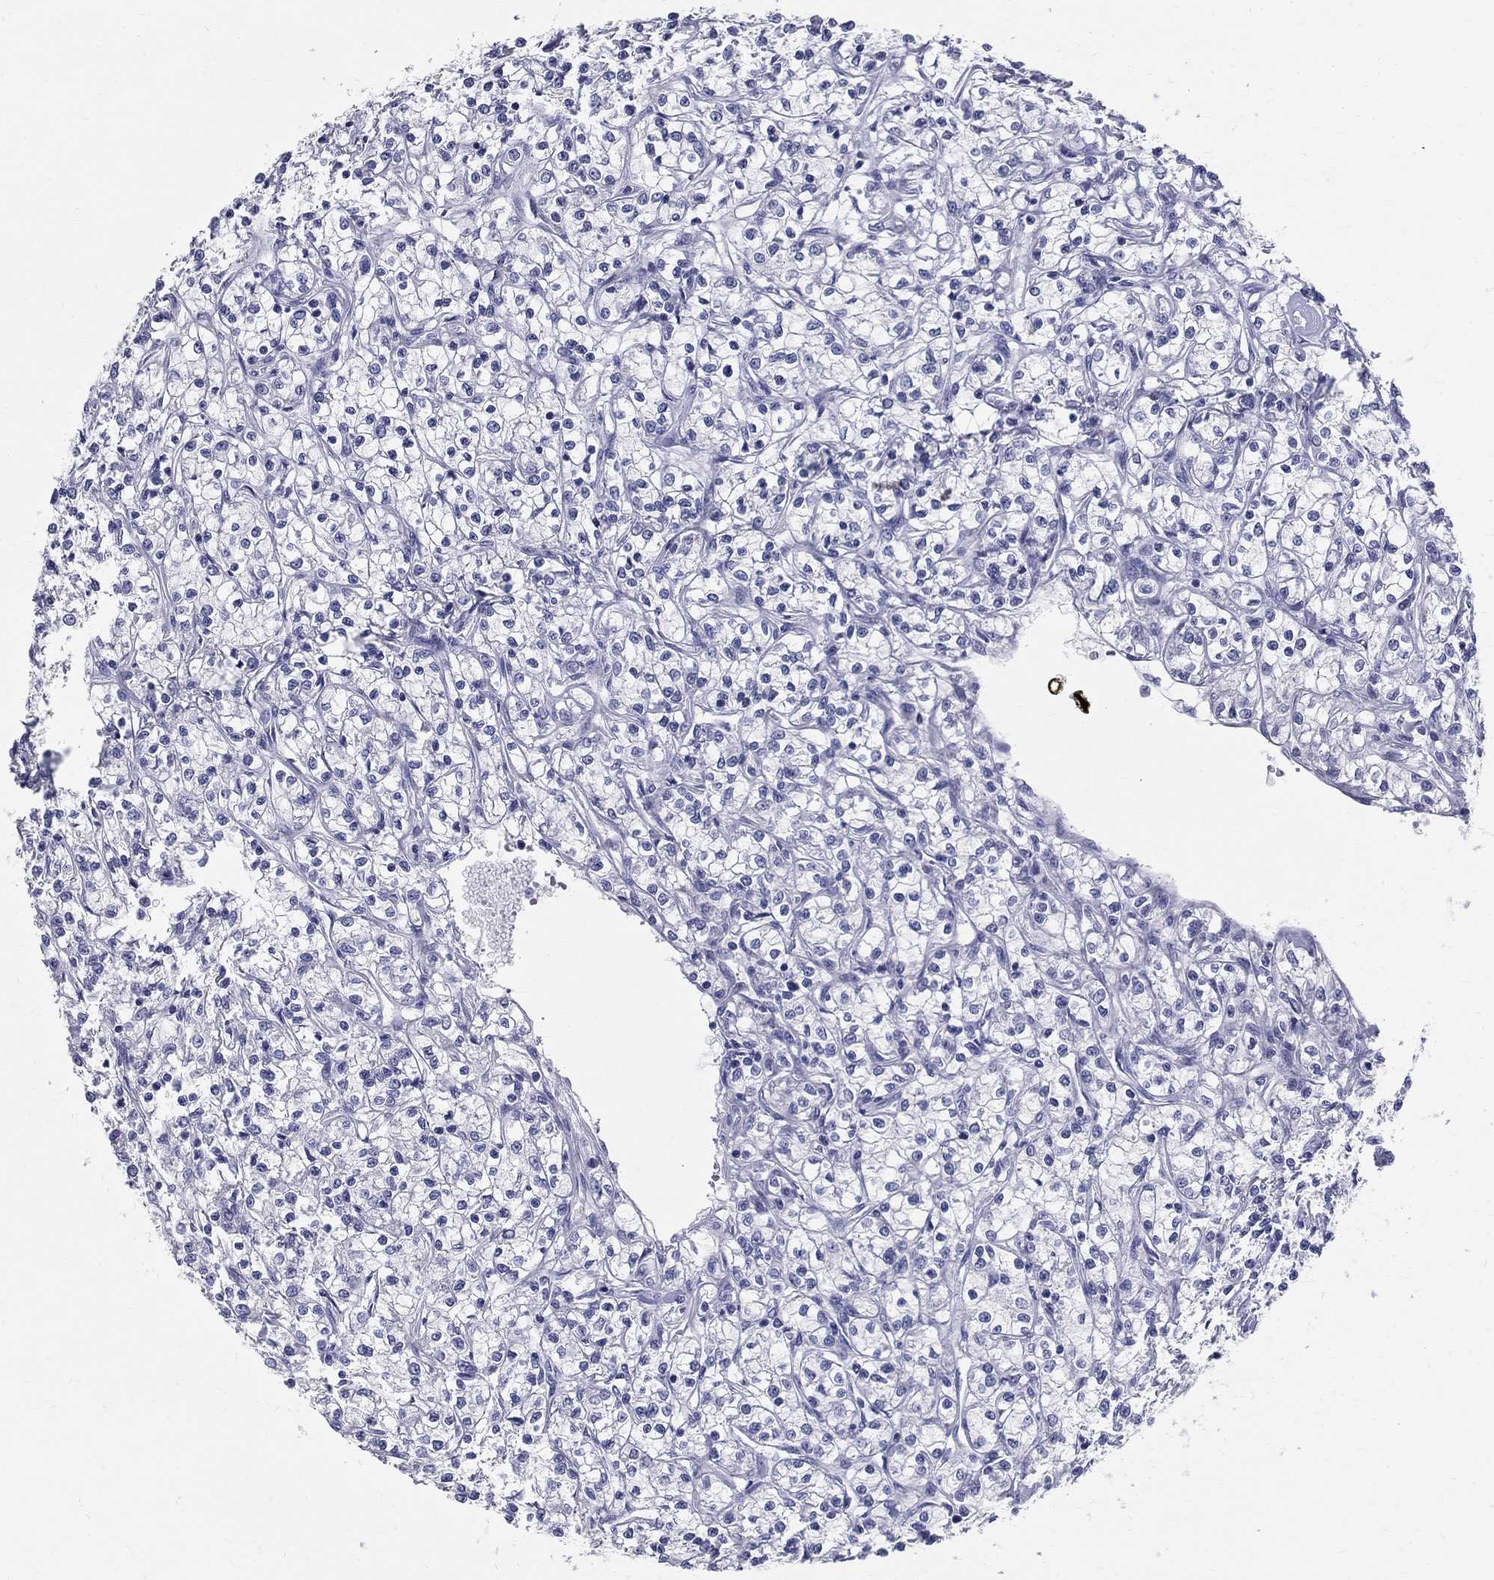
{"staining": {"intensity": "negative", "quantity": "none", "location": "none"}, "tissue": "renal cancer", "cell_type": "Tumor cells", "image_type": "cancer", "snomed": [{"axis": "morphology", "description": "Adenocarcinoma, NOS"}, {"axis": "topography", "description": "Kidney"}], "caption": "Immunohistochemistry (IHC) photomicrograph of human adenocarcinoma (renal) stained for a protein (brown), which demonstrates no expression in tumor cells.", "gene": "TGM4", "patient": {"sex": "female", "age": 59}}